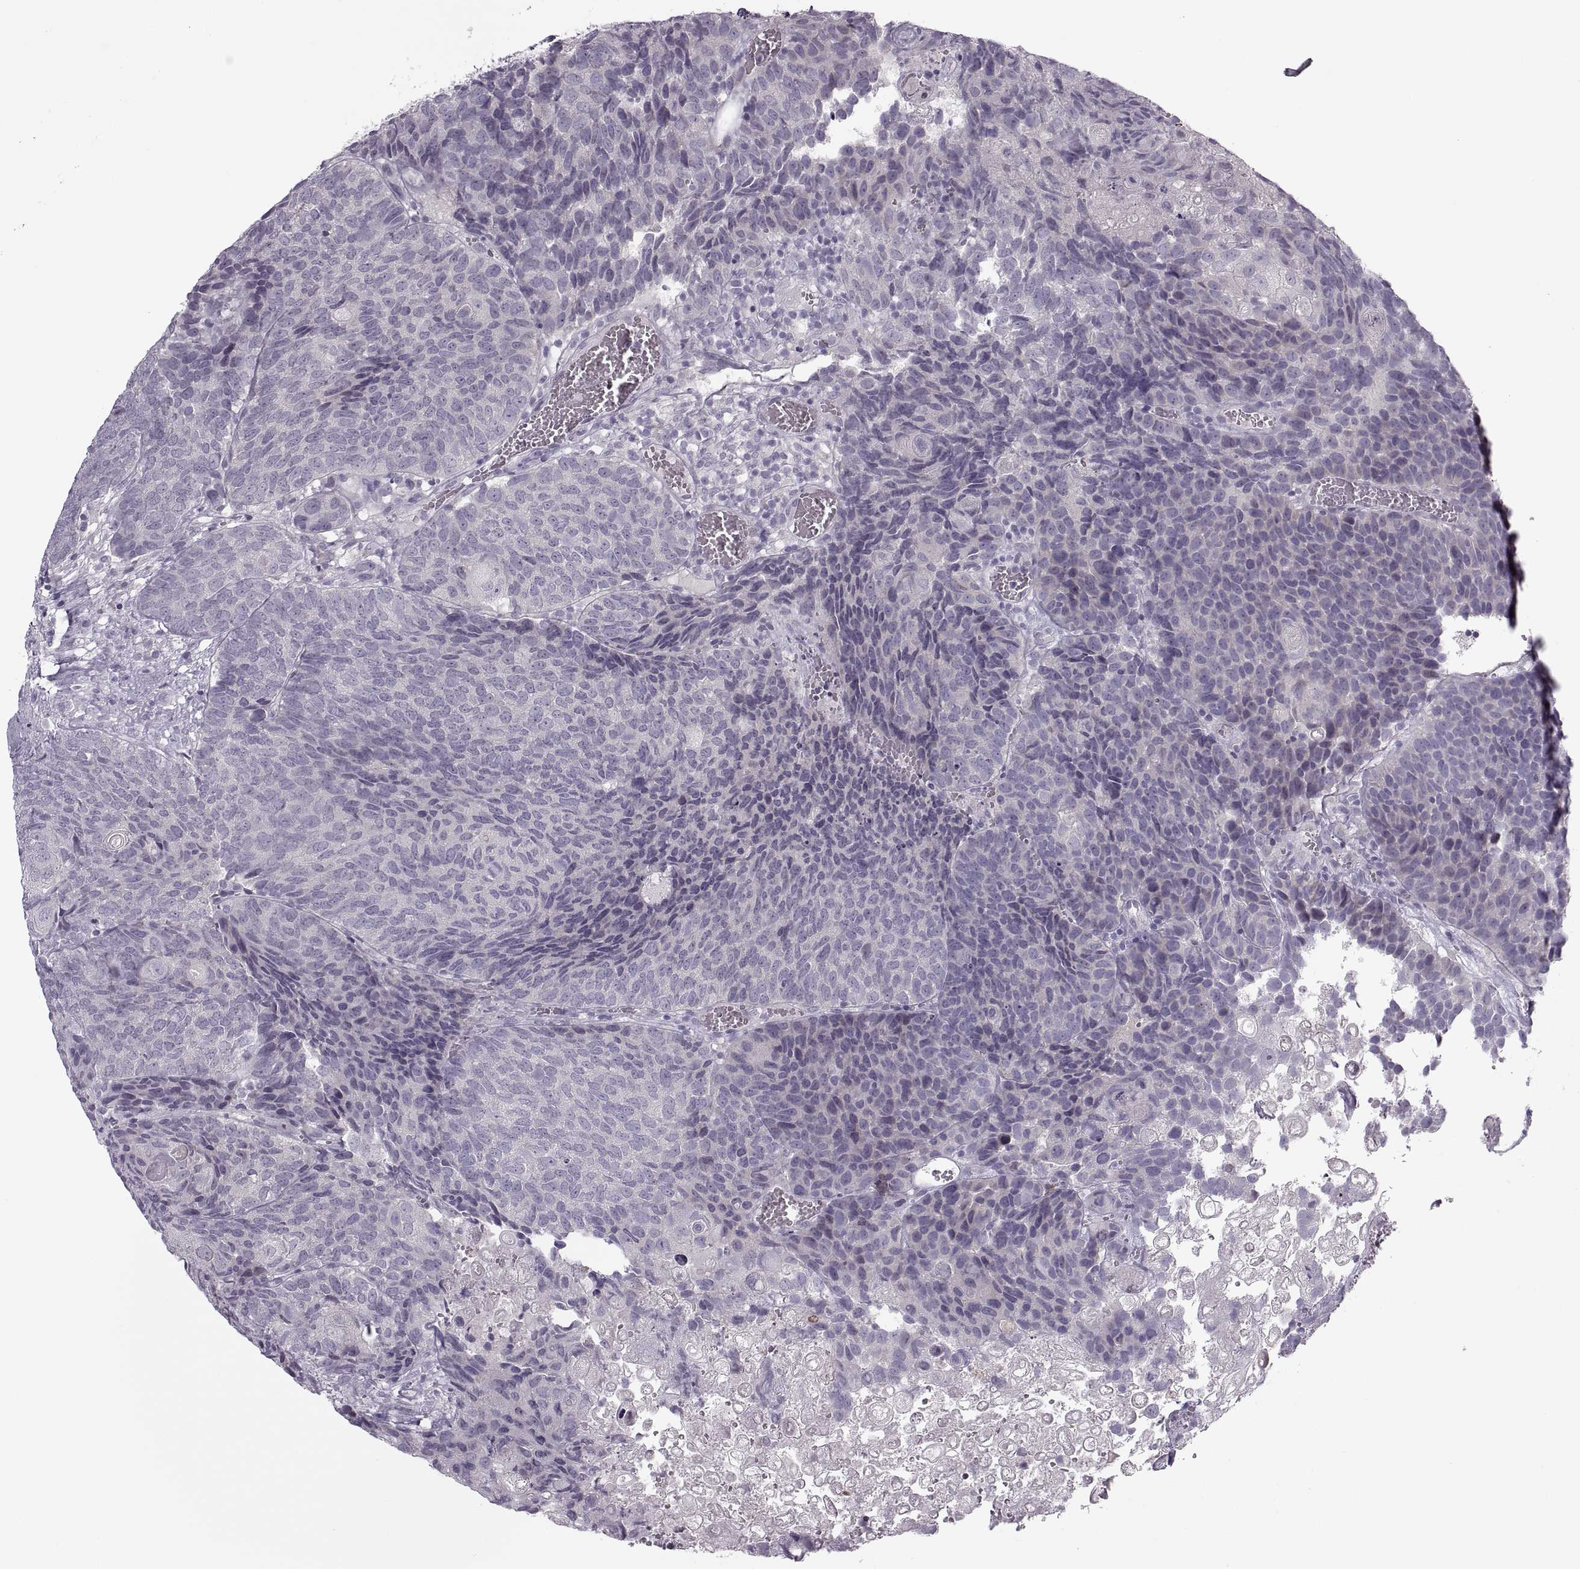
{"staining": {"intensity": "negative", "quantity": "none", "location": "none"}, "tissue": "urothelial cancer", "cell_type": "Tumor cells", "image_type": "cancer", "snomed": [{"axis": "morphology", "description": "Urothelial carcinoma, Low grade"}, {"axis": "topography", "description": "Urinary bladder"}], "caption": "This image is of urothelial cancer stained with IHC to label a protein in brown with the nuclei are counter-stained blue. There is no staining in tumor cells.", "gene": "H2AP", "patient": {"sex": "female", "age": 62}}